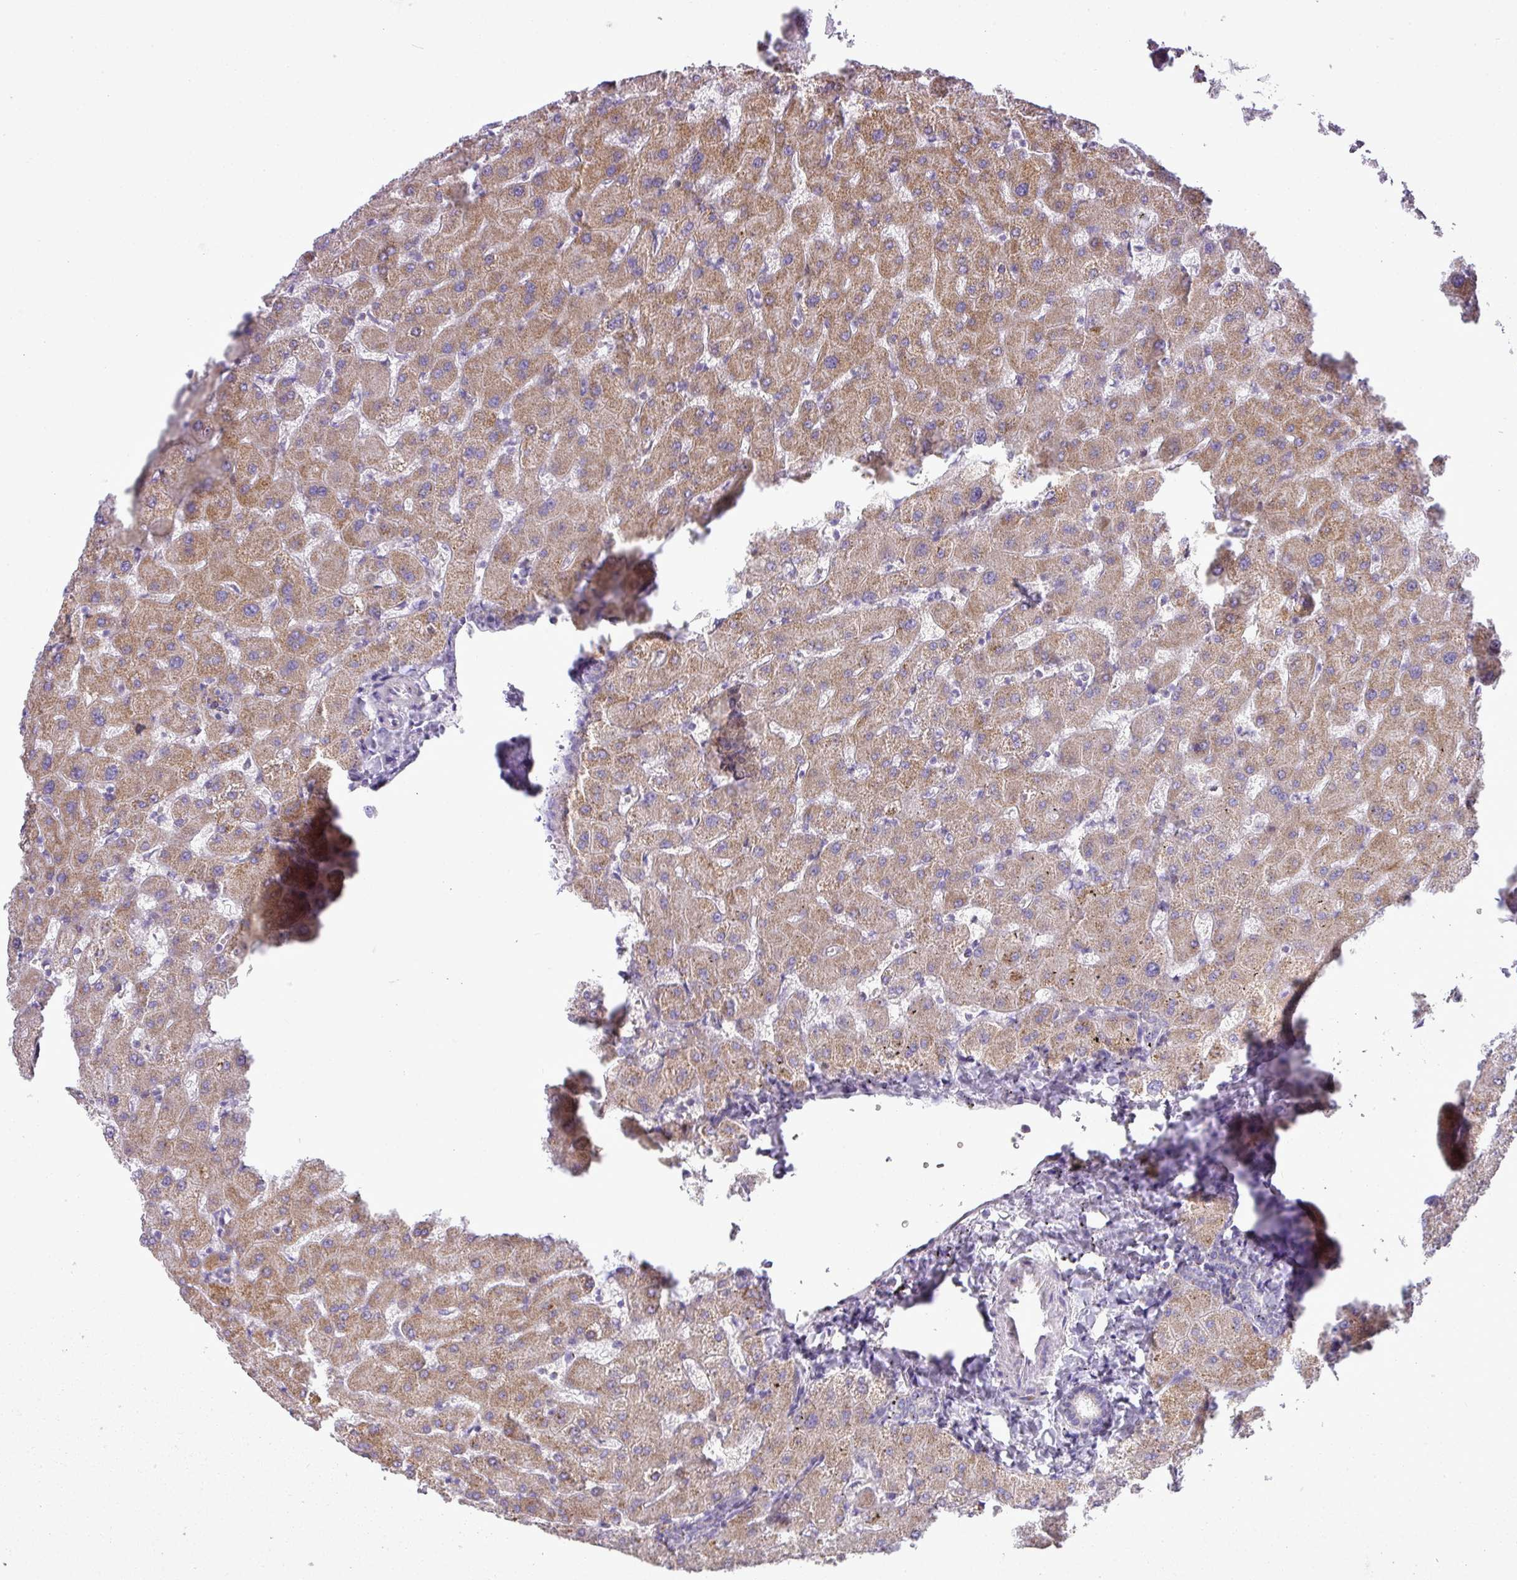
{"staining": {"intensity": "negative", "quantity": "none", "location": "none"}, "tissue": "liver", "cell_type": "Cholangiocytes", "image_type": "normal", "snomed": [{"axis": "morphology", "description": "Normal tissue, NOS"}, {"axis": "topography", "description": "Liver"}], "caption": "Micrograph shows no significant protein positivity in cholangiocytes of benign liver.", "gene": "ZNF81", "patient": {"sex": "female", "age": 63}}